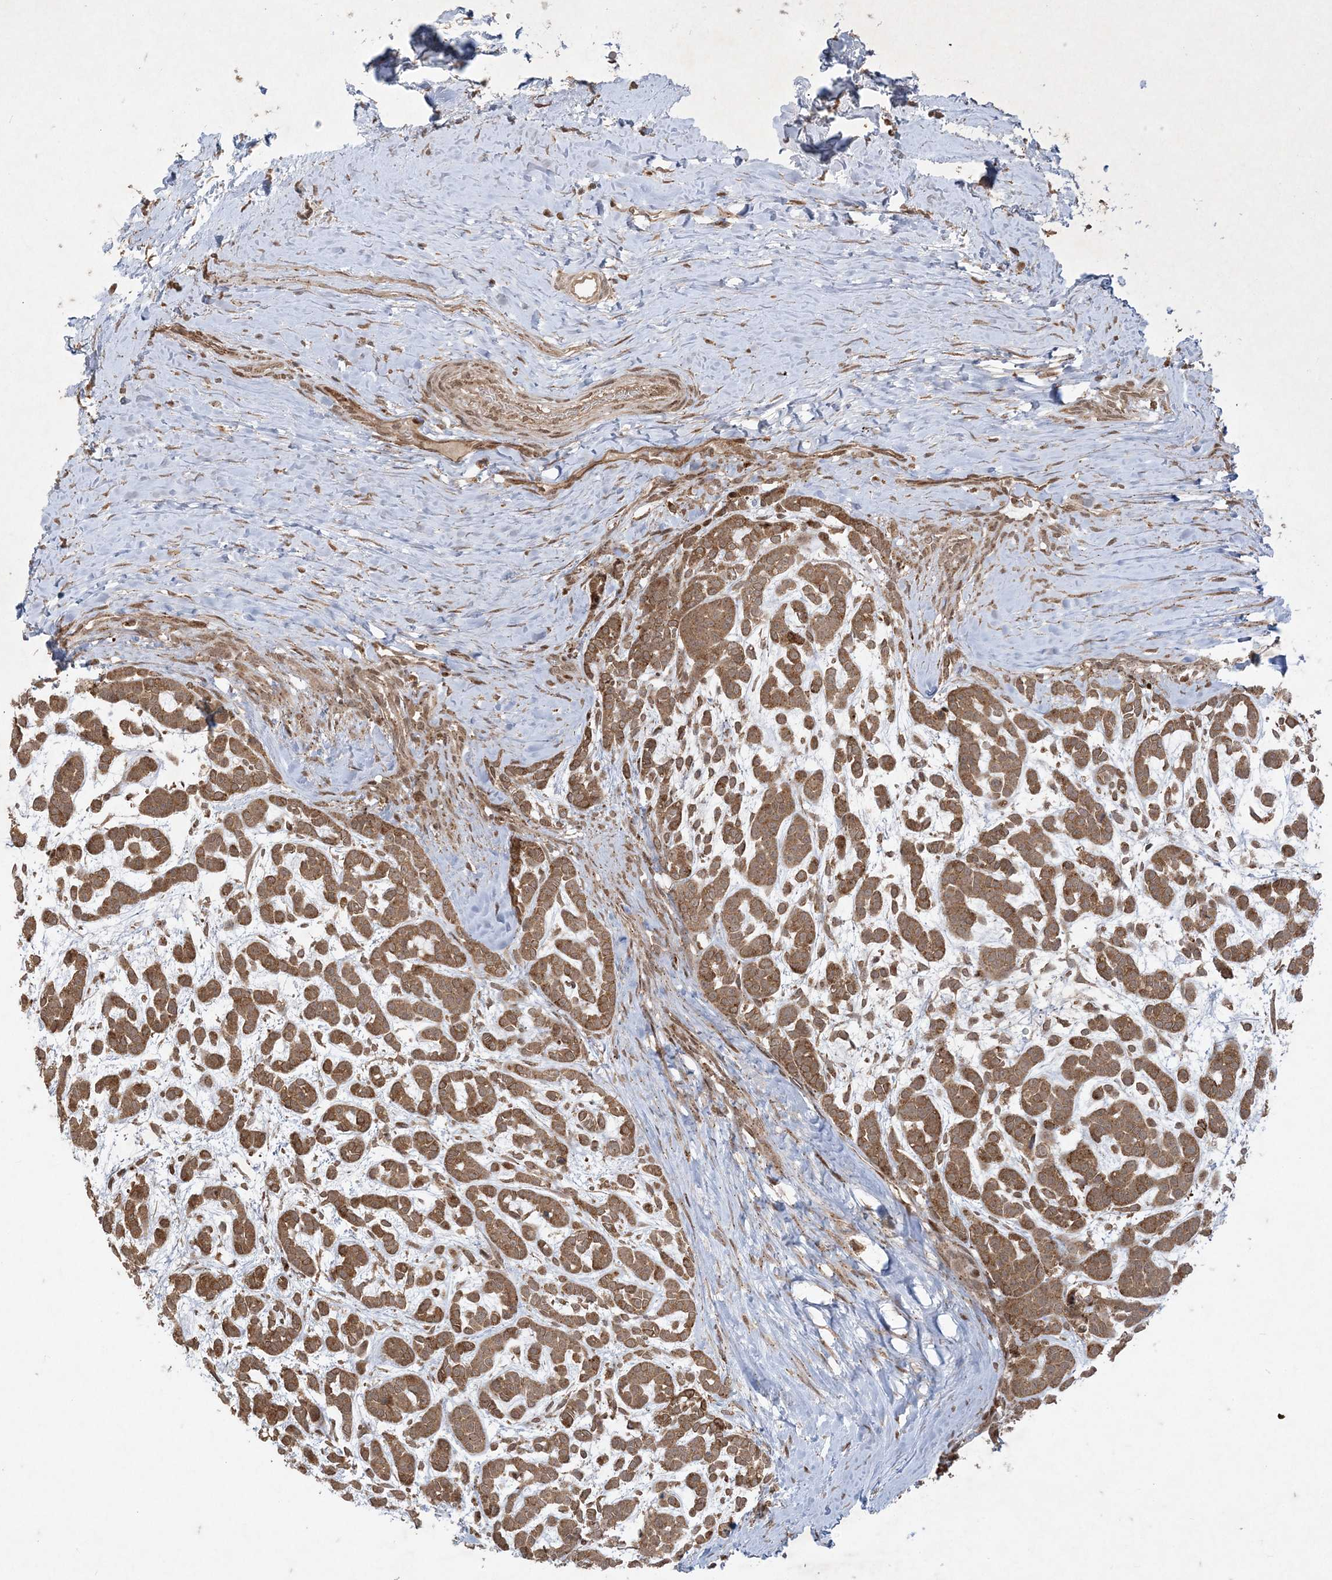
{"staining": {"intensity": "moderate", "quantity": ">75%", "location": "cytoplasmic/membranous"}, "tissue": "head and neck cancer", "cell_type": "Tumor cells", "image_type": "cancer", "snomed": [{"axis": "morphology", "description": "Adenocarcinoma, NOS"}, {"axis": "morphology", "description": "Adenoma, NOS"}, {"axis": "topography", "description": "Head-Neck"}], "caption": "Adenoma (head and neck) was stained to show a protein in brown. There is medium levels of moderate cytoplasmic/membranous staining in approximately >75% of tumor cells.", "gene": "RRAS", "patient": {"sex": "female", "age": 55}}